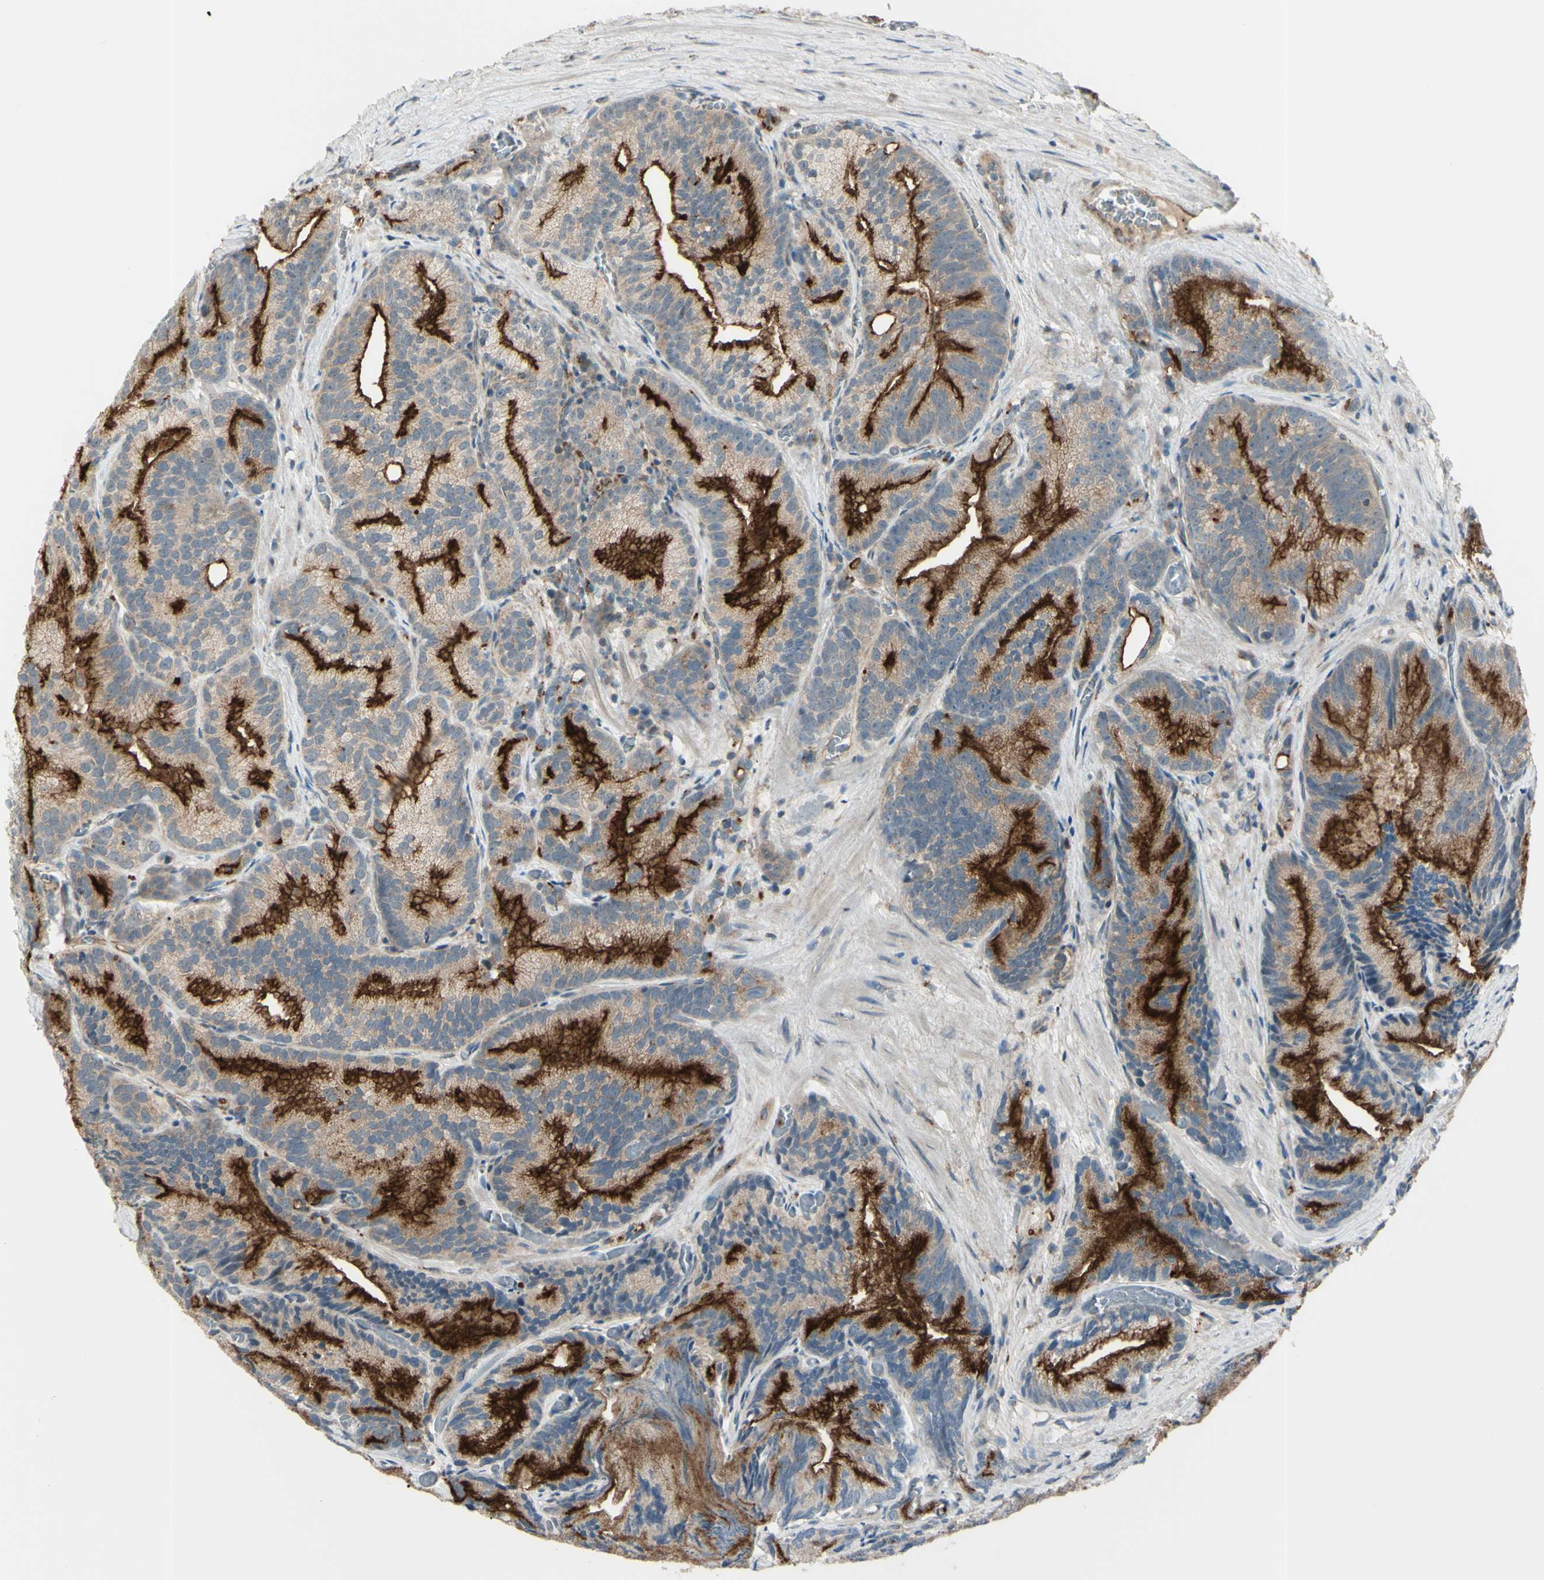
{"staining": {"intensity": "strong", "quantity": "25%-75%", "location": "cytoplasmic/membranous"}, "tissue": "prostate cancer", "cell_type": "Tumor cells", "image_type": "cancer", "snomed": [{"axis": "morphology", "description": "Adenocarcinoma, Low grade"}, {"axis": "topography", "description": "Prostate"}], "caption": "A histopathology image of prostate cancer stained for a protein demonstrates strong cytoplasmic/membranous brown staining in tumor cells. (brown staining indicates protein expression, while blue staining denotes nuclei).", "gene": "LMTK2", "patient": {"sex": "male", "age": 89}}